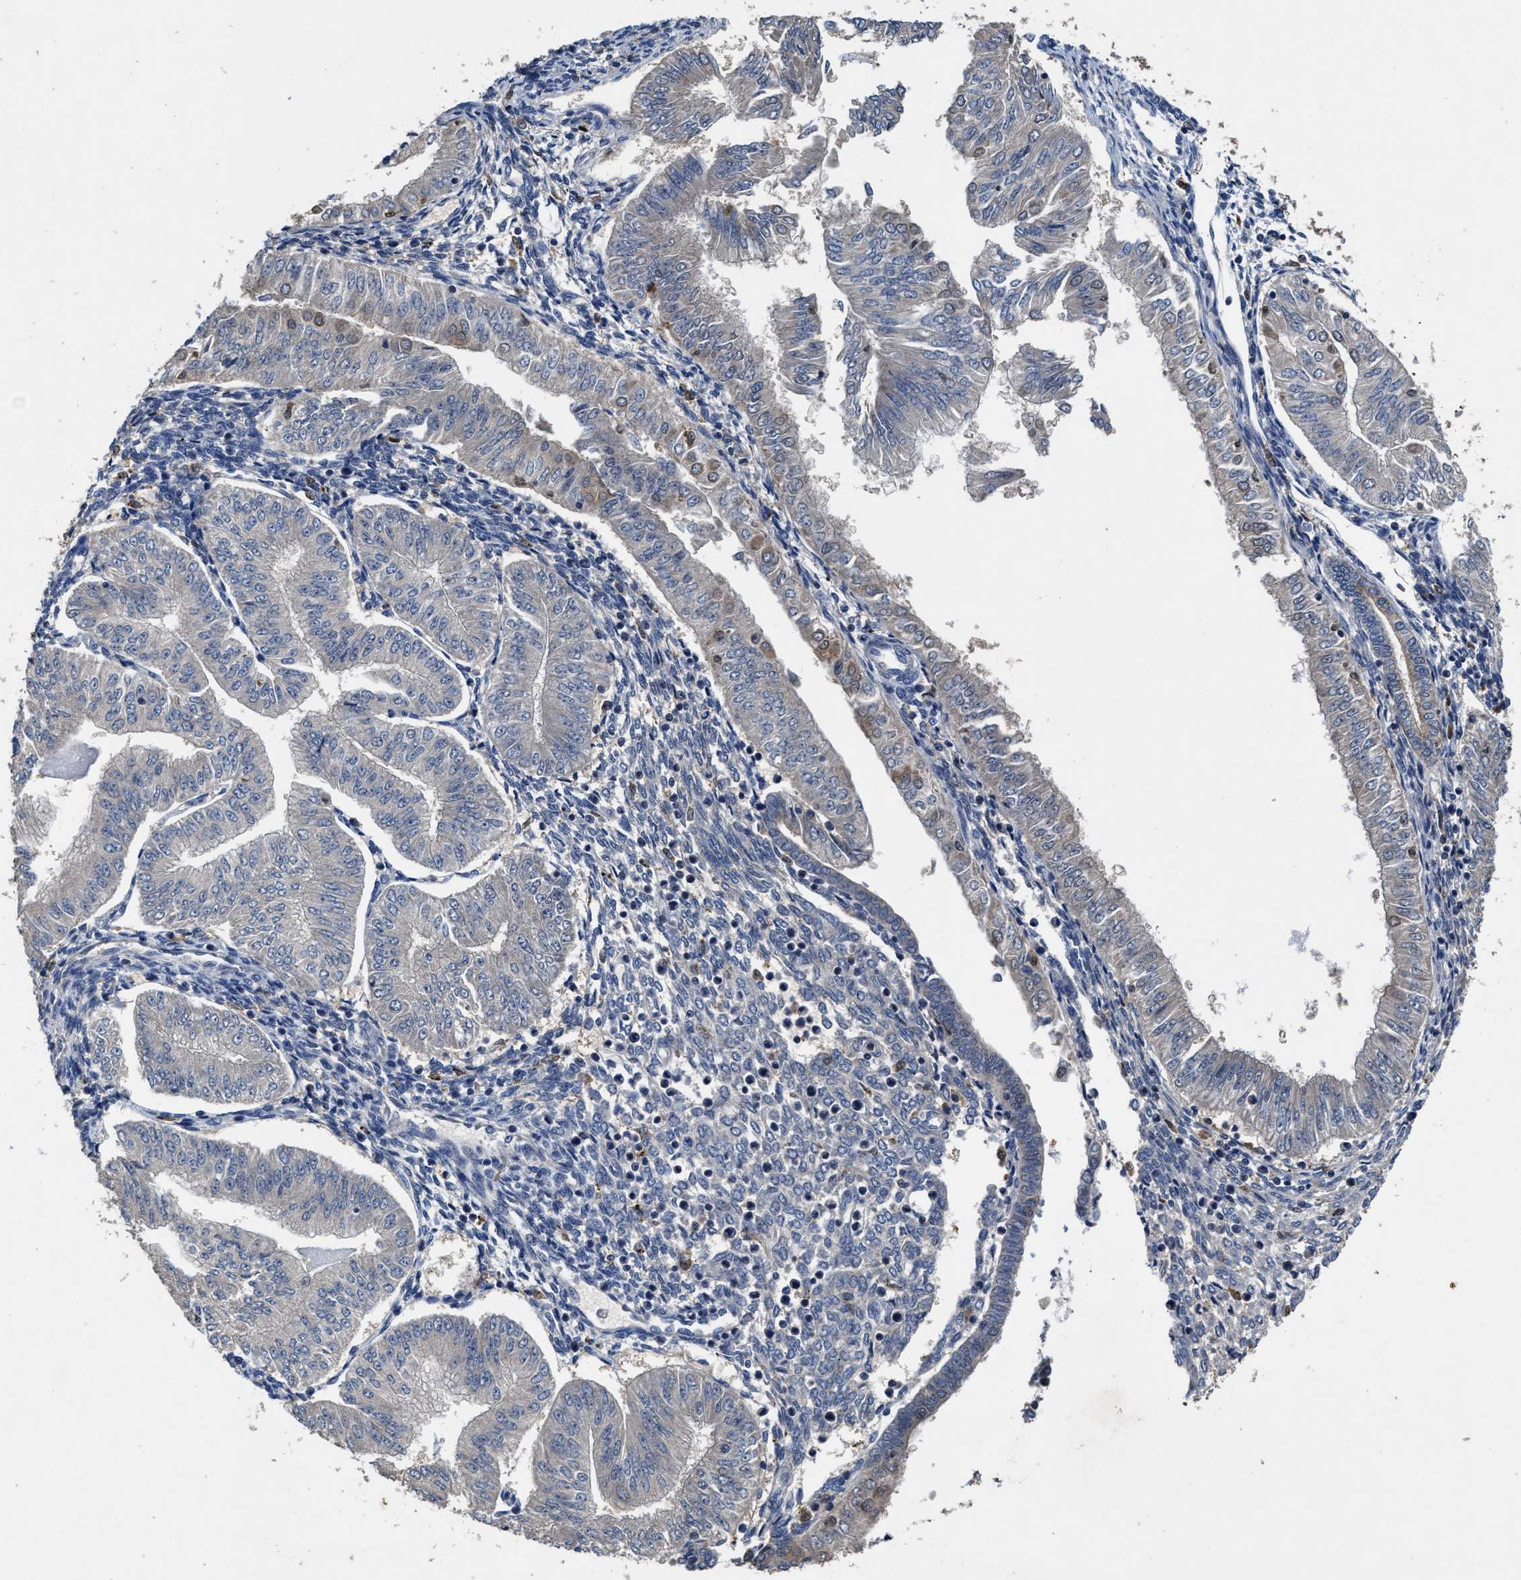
{"staining": {"intensity": "weak", "quantity": "<25%", "location": "cytoplasmic/membranous"}, "tissue": "endometrial cancer", "cell_type": "Tumor cells", "image_type": "cancer", "snomed": [{"axis": "morphology", "description": "Normal tissue, NOS"}, {"axis": "morphology", "description": "Adenocarcinoma, NOS"}, {"axis": "topography", "description": "Endometrium"}], "caption": "IHC of human endometrial cancer shows no staining in tumor cells.", "gene": "RGS10", "patient": {"sex": "female", "age": 53}}